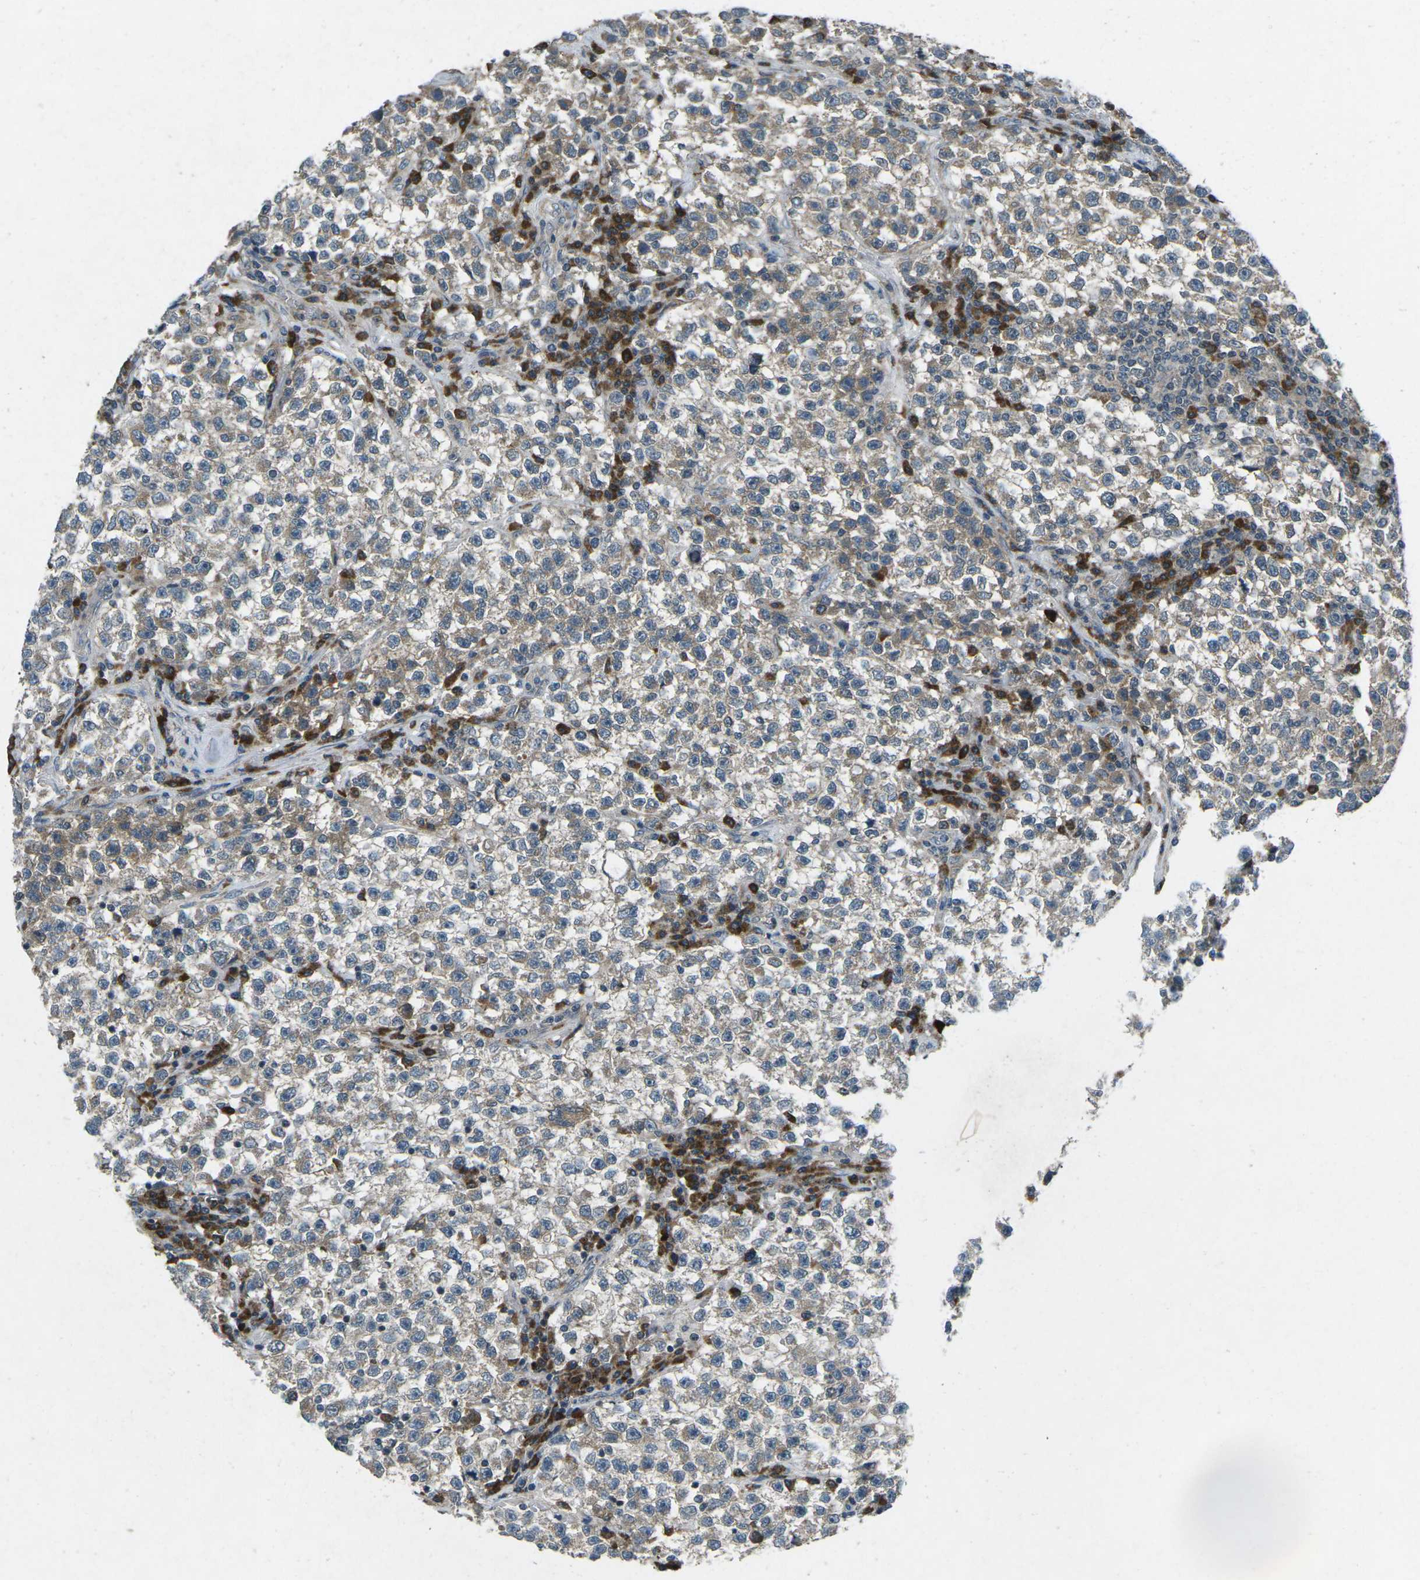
{"staining": {"intensity": "weak", "quantity": "25%-75%", "location": "cytoplasmic/membranous"}, "tissue": "testis cancer", "cell_type": "Tumor cells", "image_type": "cancer", "snomed": [{"axis": "morphology", "description": "Seminoma, NOS"}, {"axis": "topography", "description": "Testis"}], "caption": "A brown stain labels weak cytoplasmic/membranous expression of a protein in human seminoma (testis) tumor cells.", "gene": "CDK16", "patient": {"sex": "male", "age": 22}}